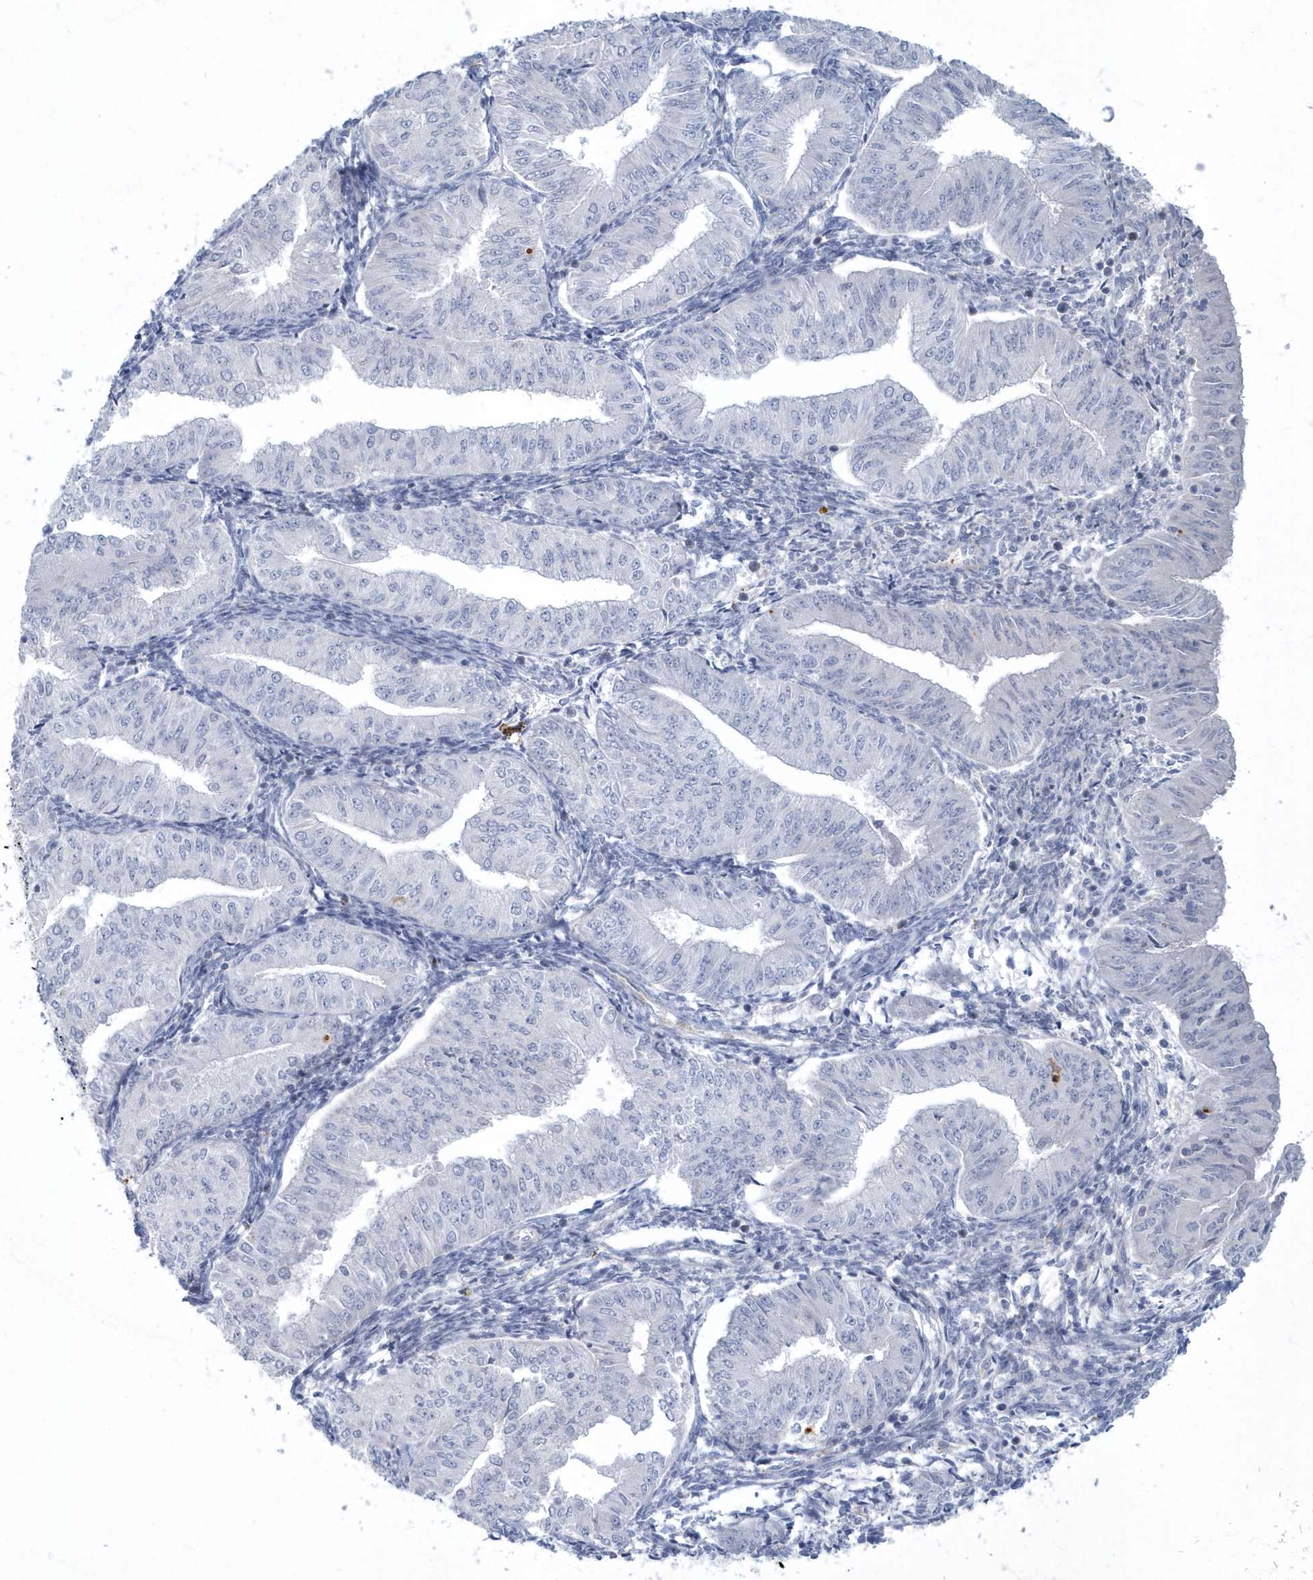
{"staining": {"intensity": "negative", "quantity": "none", "location": "none"}, "tissue": "endometrial cancer", "cell_type": "Tumor cells", "image_type": "cancer", "snomed": [{"axis": "morphology", "description": "Normal tissue, NOS"}, {"axis": "morphology", "description": "Adenocarcinoma, NOS"}, {"axis": "topography", "description": "Endometrium"}], "caption": "High magnification brightfield microscopy of adenocarcinoma (endometrial) stained with DAB (3,3'-diaminobenzidine) (brown) and counterstained with hematoxylin (blue): tumor cells show no significant staining.", "gene": "MYOT", "patient": {"sex": "female", "age": 53}}